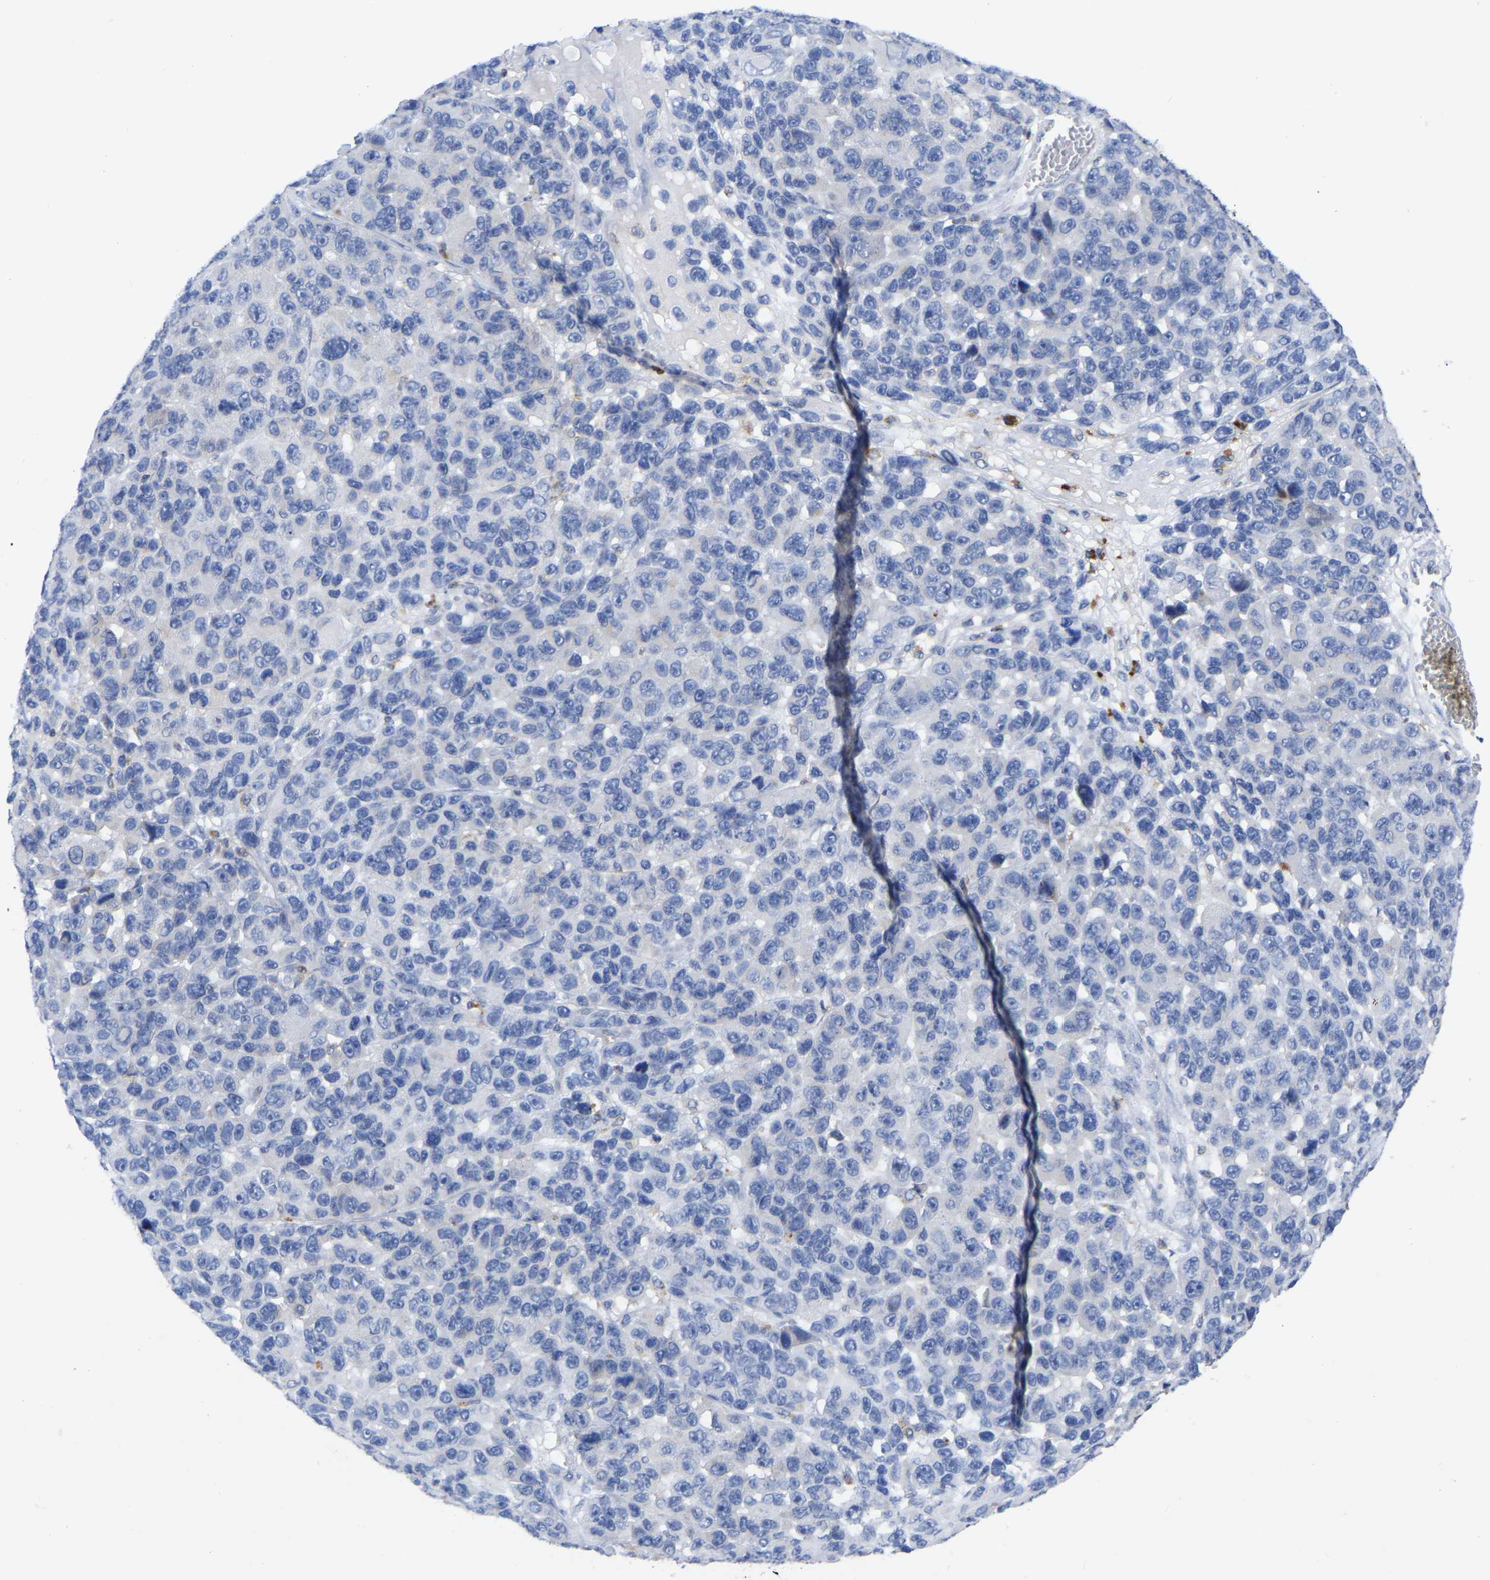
{"staining": {"intensity": "negative", "quantity": "none", "location": "none"}, "tissue": "melanoma", "cell_type": "Tumor cells", "image_type": "cancer", "snomed": [{"axis": "morphology", "description": "Malignant melanoma, NOS"}, {"axis": "topography", "description": "Skin"}], "caption": "Tumor cells show no significant positivity in malignant melanoma. (DAB (3,3'-diaminobenzidine) immunohistochemistry, high magnification).", "gene": "PTPN7", "patient": {"sex": "male", "age": 53}}